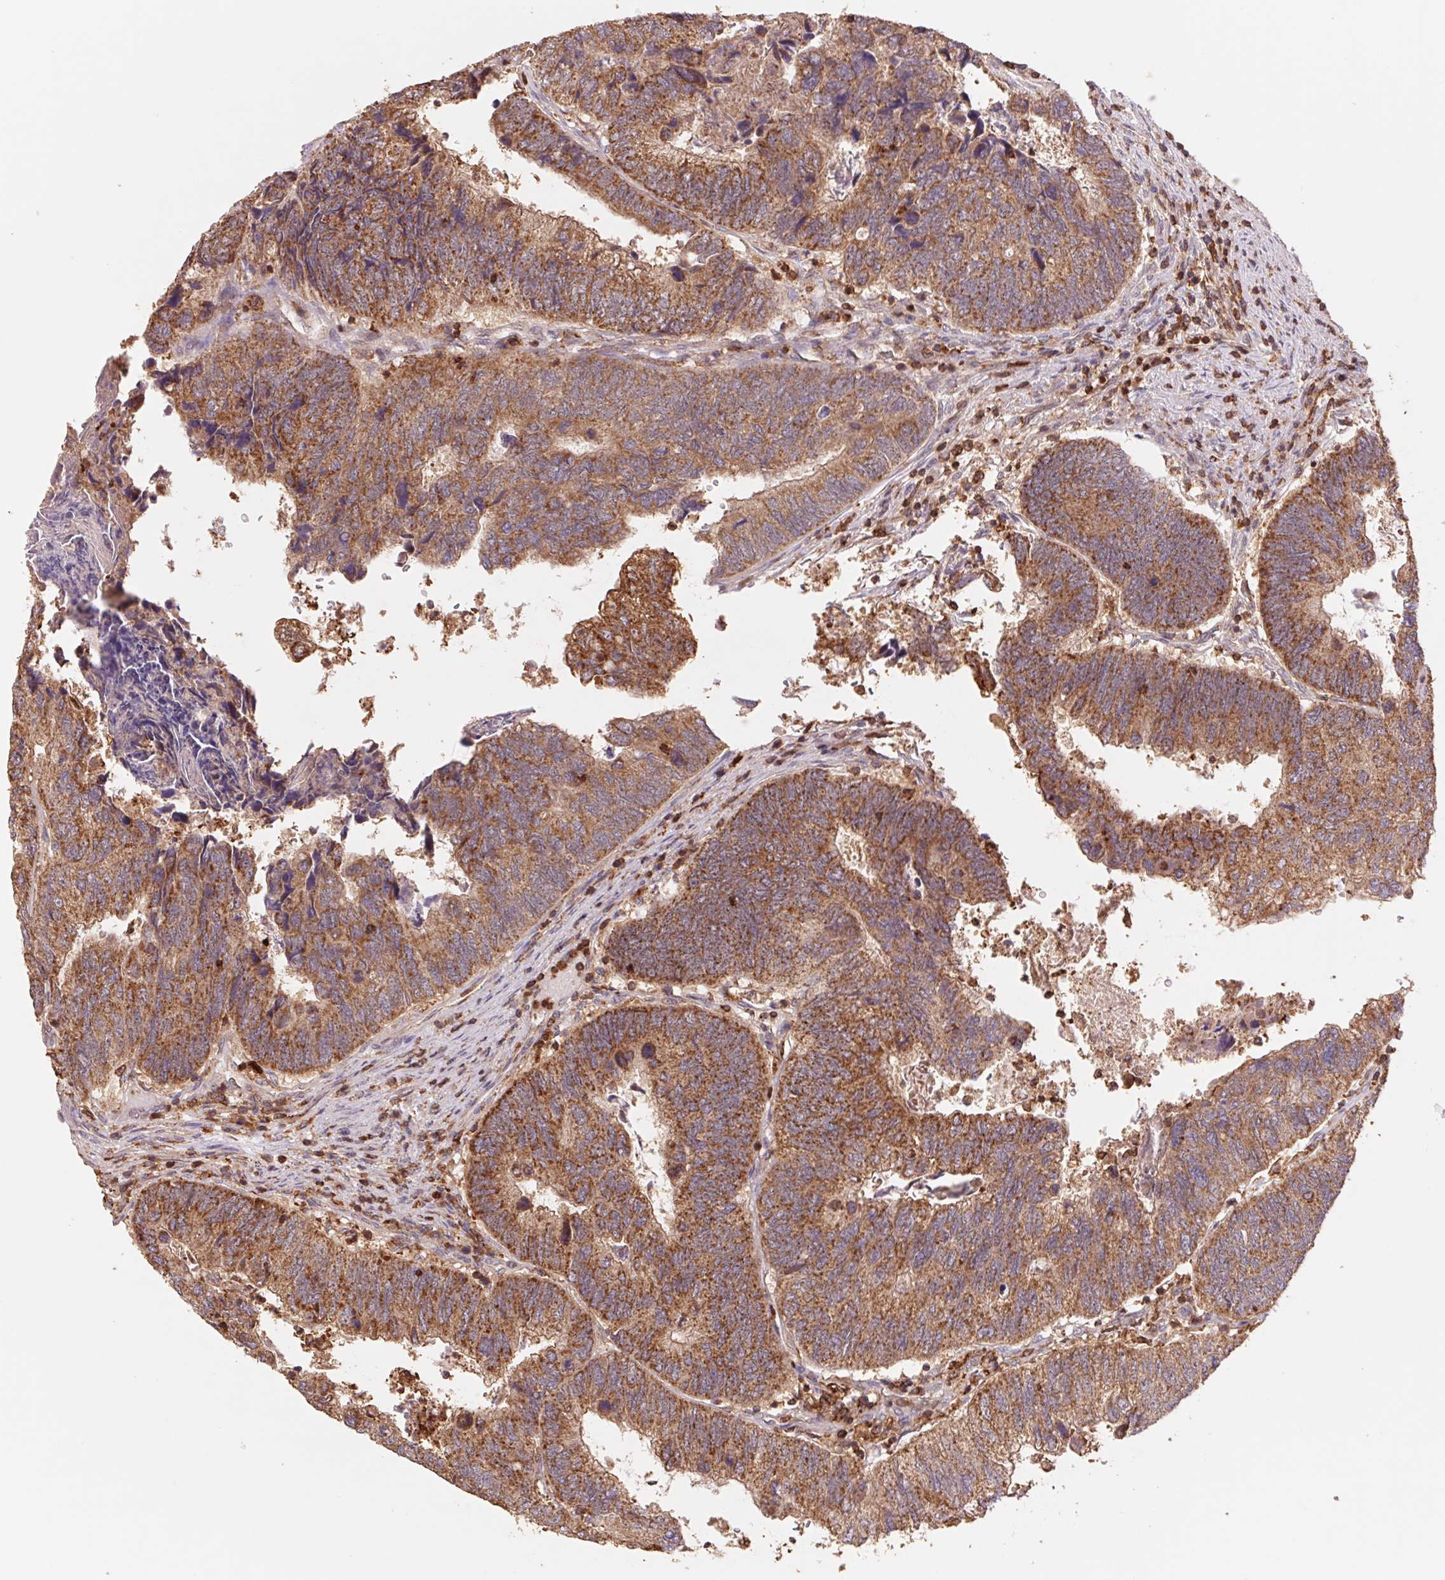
{"staining": {"intensity": "strong", "quantity": ">75%", "location": "cytoplasmic/membranous"}, "tissue": "colorectal cancer", "cell_type": "Tumor cells", "image_type": "cancer", "snomed": [{"axis": "morphology", "description": "Adenocarcinoma, NOS"}, {"axis": "topography", "description": "Colon"}], "caption": "Colorectal cancer (adenocarcinoma) was stained to show a protein in brown. There is high levels of strong cytoplasmic/membranous expression in approximately >75% of tumor cells.", "gene": "URM1", "patient": {"sex": "female", "age": 67}}